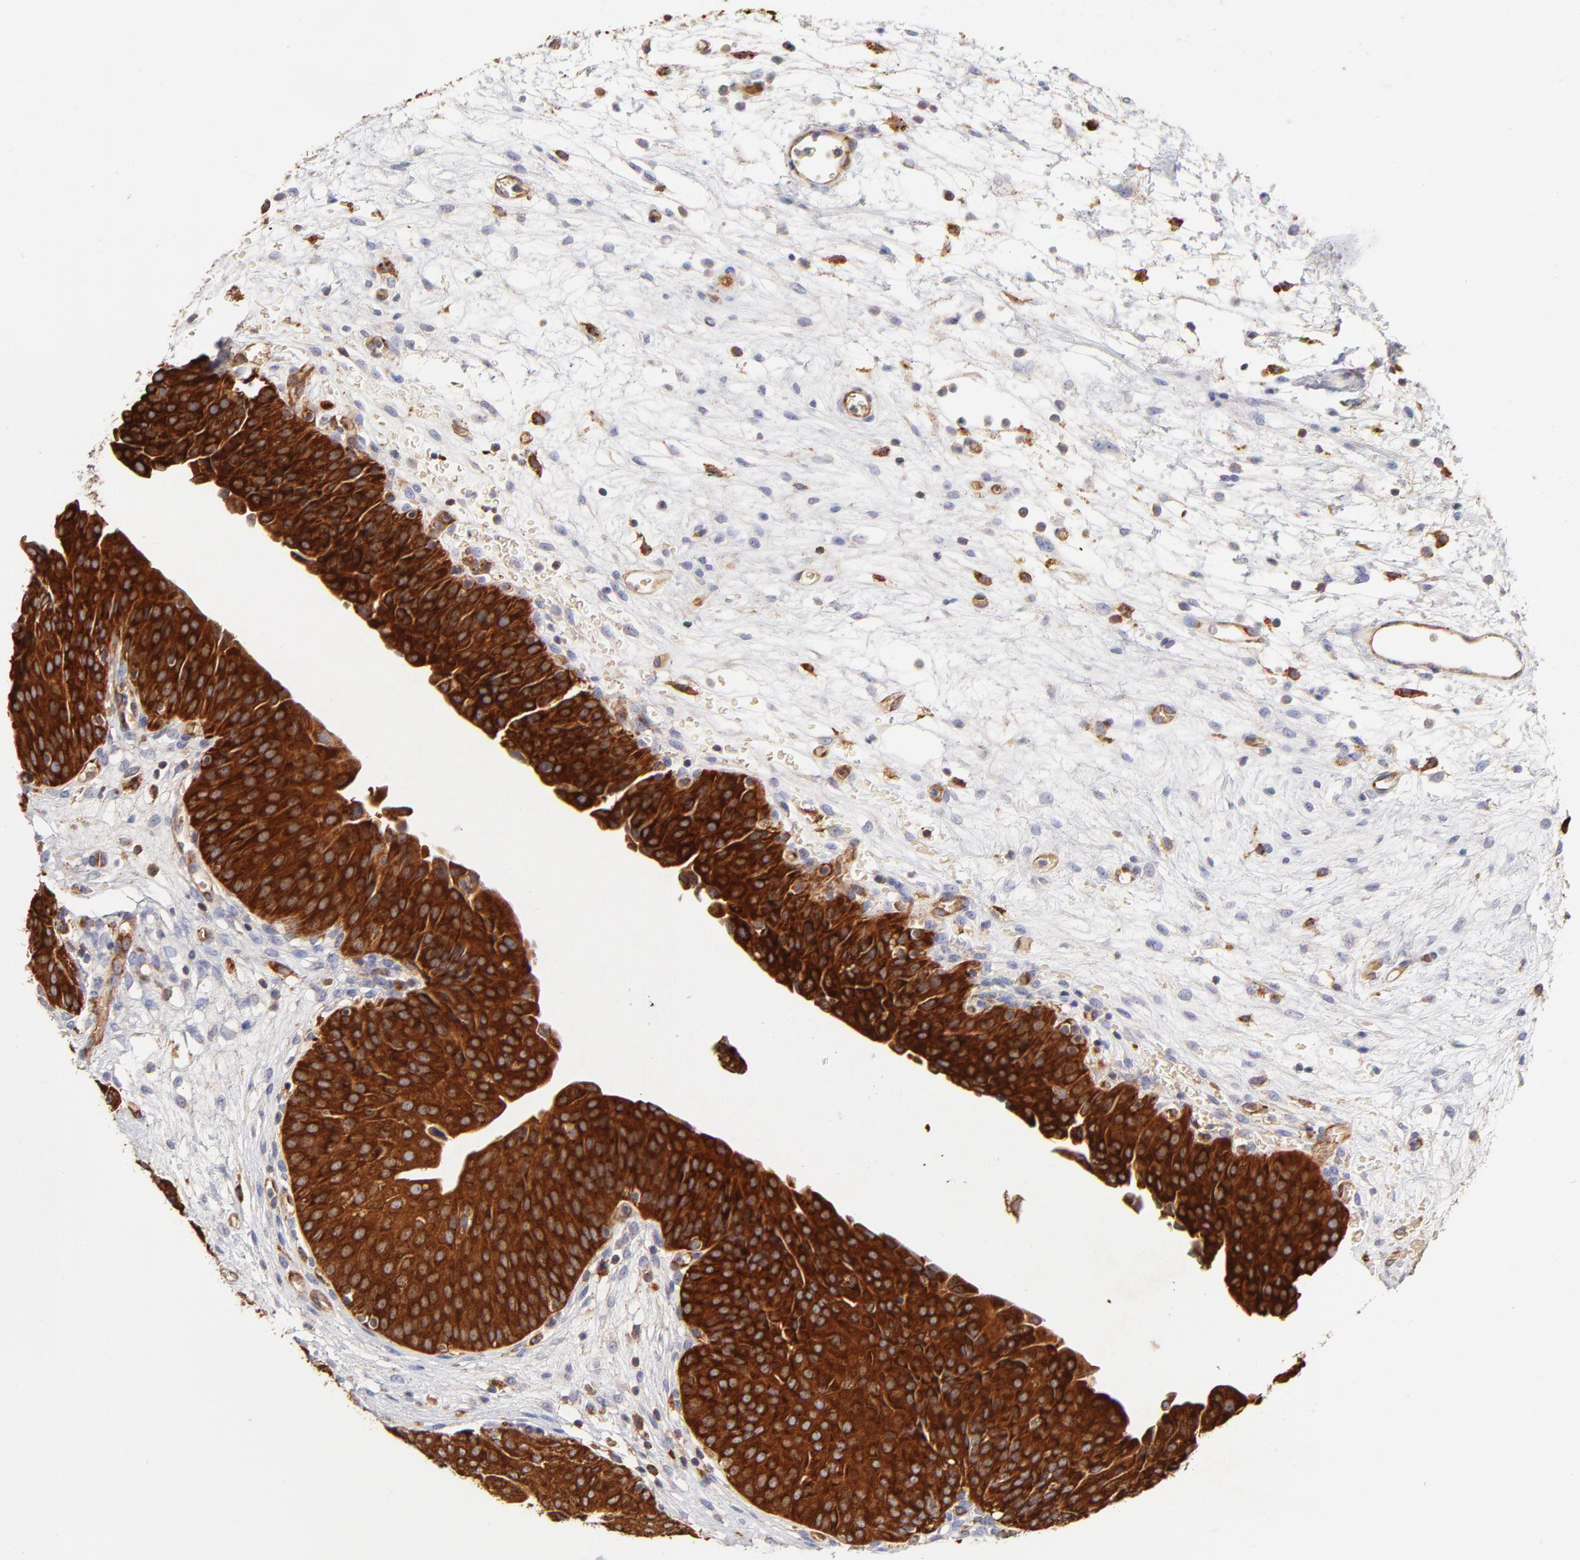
{"staining": {"intensity": "strong", "quantity": ">75%", "location": "cytoplasmic/membranous"}, "tissue": "urinary bladder", "cell_type": "Urothelial cells", "image_type": "normal", "snomed": [{"axis": "morphology", "description": "Normal tissue, NOS"}, {"axis": "topography", "description": "Smooth muscle"}, {"axis": "topography", "description": "Urinary bladder"}], "caption": "The histopathology image displays a brown stain indicating the presence of a protein in the cytoplasmic/membranous of urothelial cells in urinary bladder.", "gene": "CD2AP", "patient": {"sex": "male", "age": 35}}